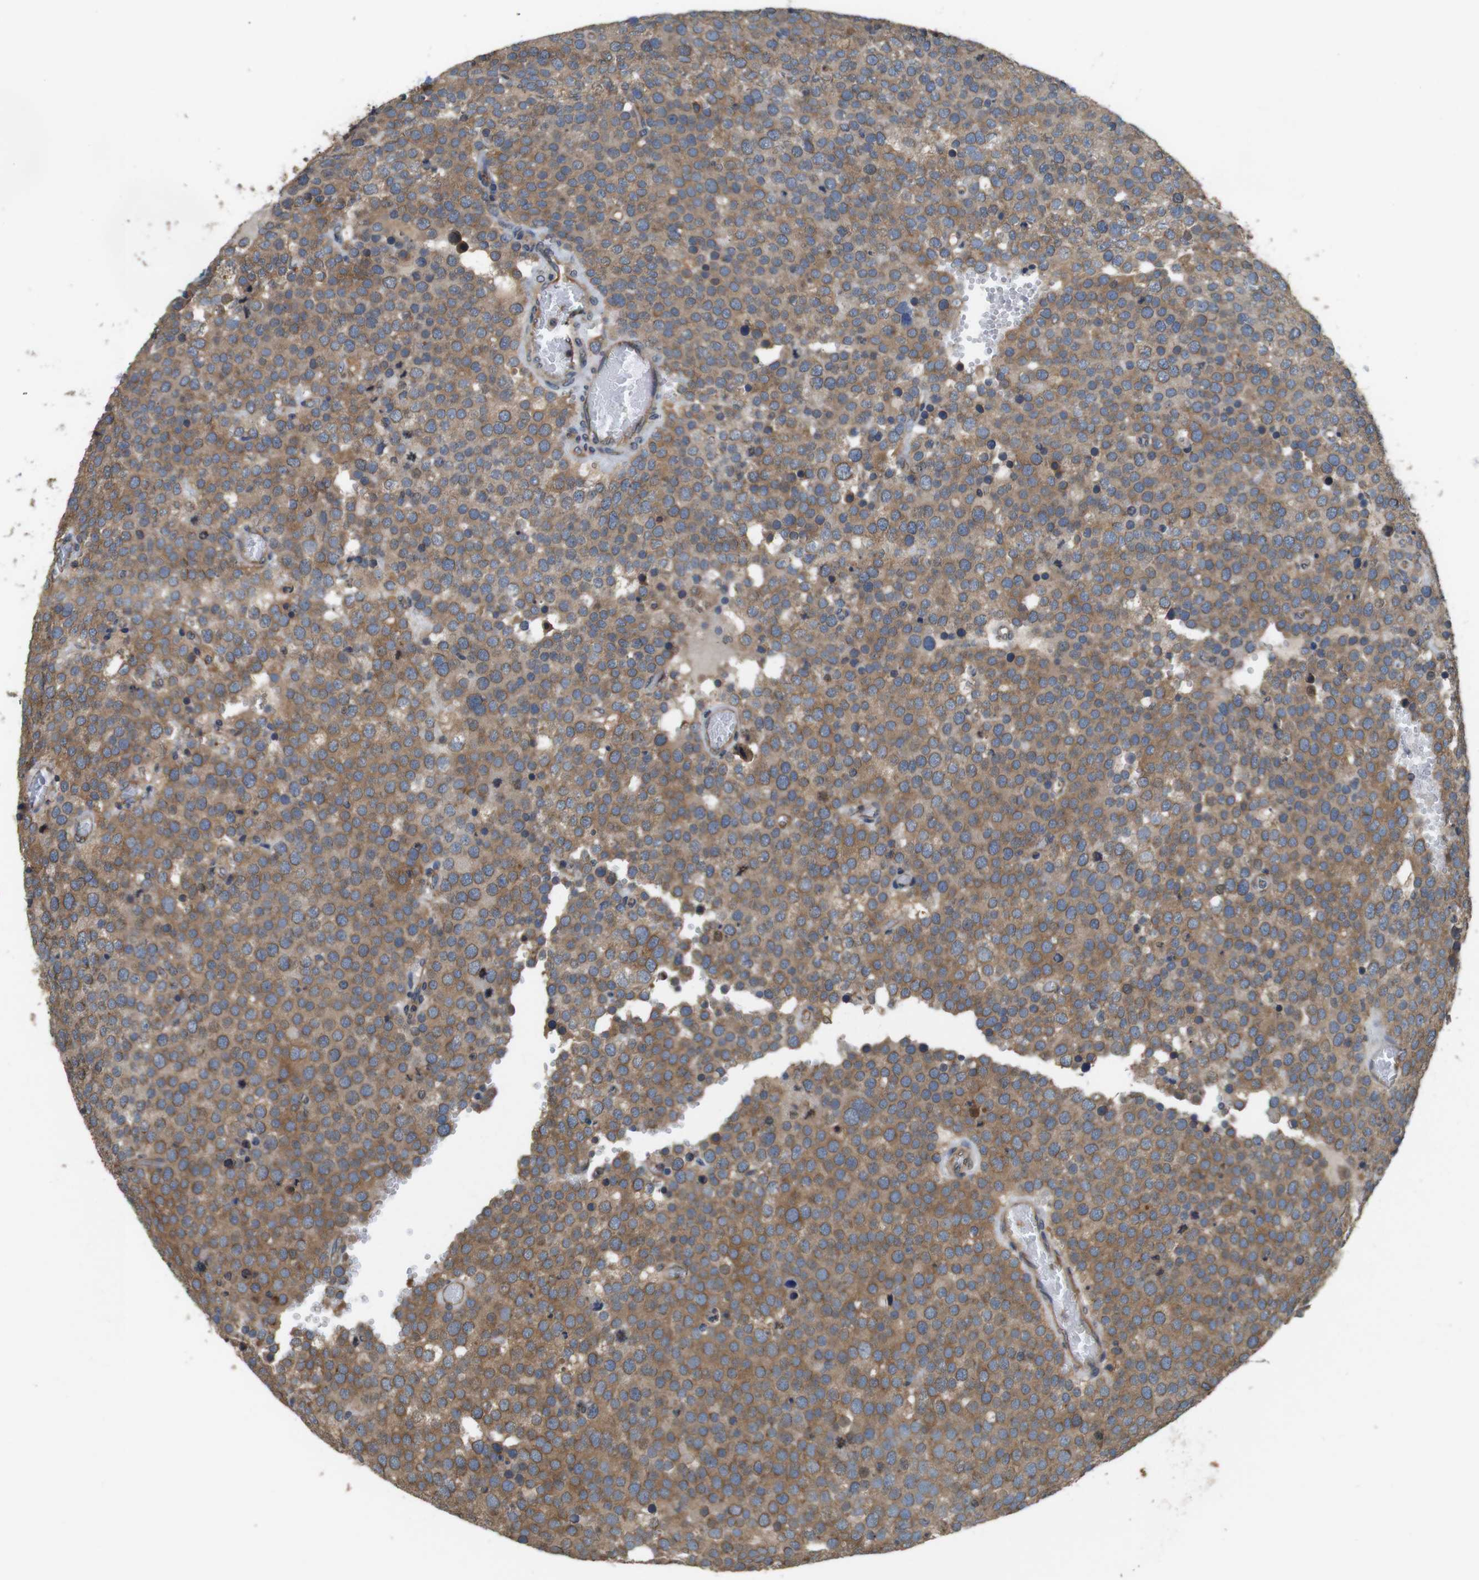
{"staining": {"intensity": "moderate", "quantity": ">75%", "location": "cytoplasmic/membranous"}, "tissue": "testis cancer", "cell_type": "Tumor cells", "image_type": "cancer", "snomed": [{"axis": "morphology", "description": "Normal tissue, NOS"}, {"axis": "morphology", "description": "Seminoma, NOS"}, {"axis": "topography", "description": "Testis"}], "caption": "Brown immunohistochemical staining in testis cancer (seminoma) shows moderate cytoplasmic/membranous expression in approximately >75% of tumor cells. The staining was performed using DAB (3,3'-diaminobenzidine) to visualize the protein expression in brown, while the nuclei were stained in blue with hematoxylin (Magnification: 20x).", "gene": "DCTN1", "patient": {"sex": "male", "age": 71}}